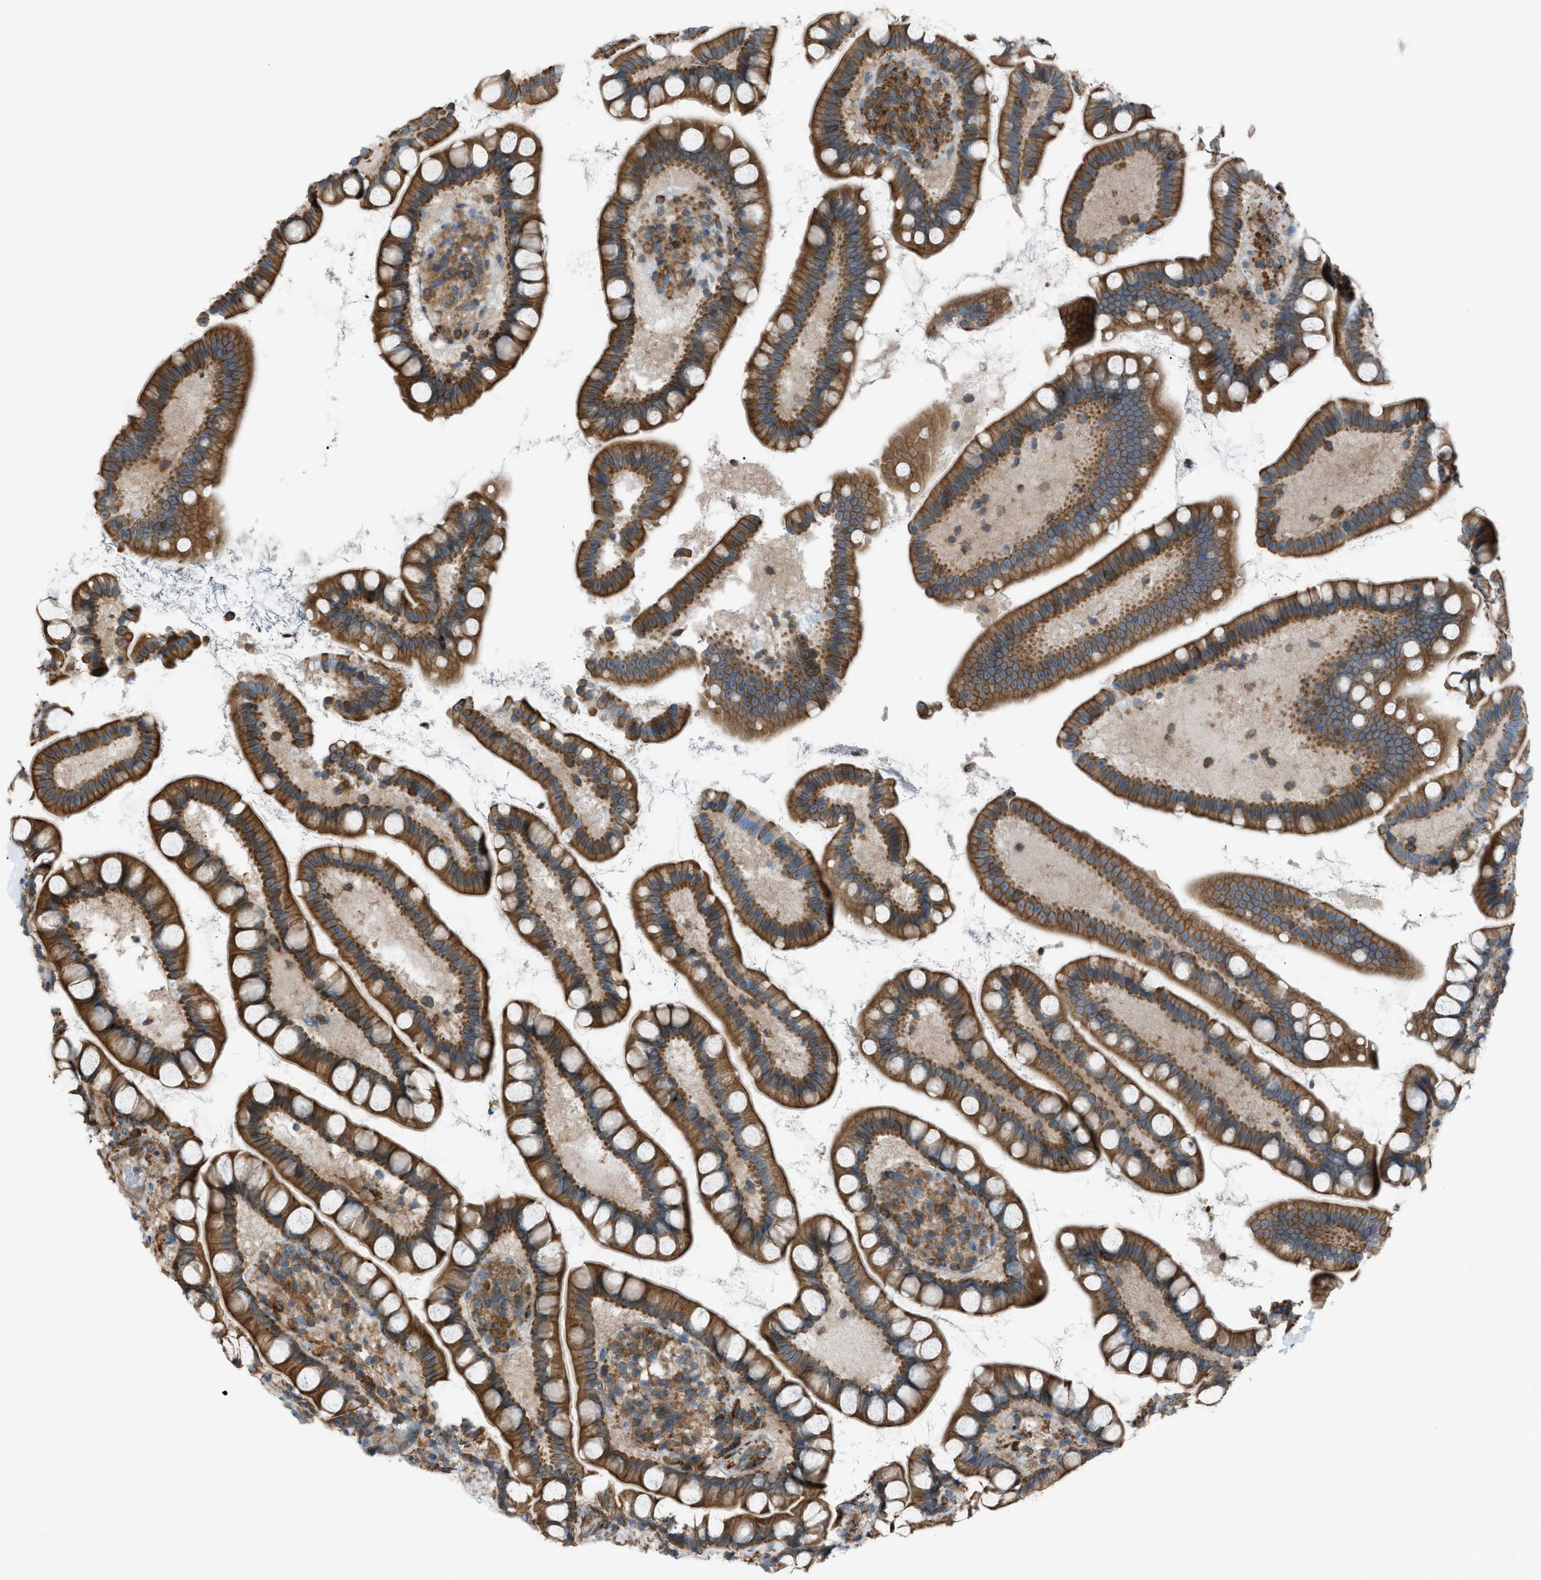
{"staining": {"intensity": "strong", "quantity": ">75%", "location": "cytoplasmic/membranous"}, "tissue": "small intestine", "cell_type": "Glandular cells", "image_type": "normal", "snomed": [{"axis": "morphology", "description": "Normal tissue, NOS"}, {"axis": "topography", "description": "Small intestine"}], "caption": "Small intestine stained with immunohistochemistry (IHC) shows strong cytoplasmic/membranous positivity in approximately >75% of glandular cells.", "gene": "DYRK1A", "patient": {"sex": "female", "age": 84}}